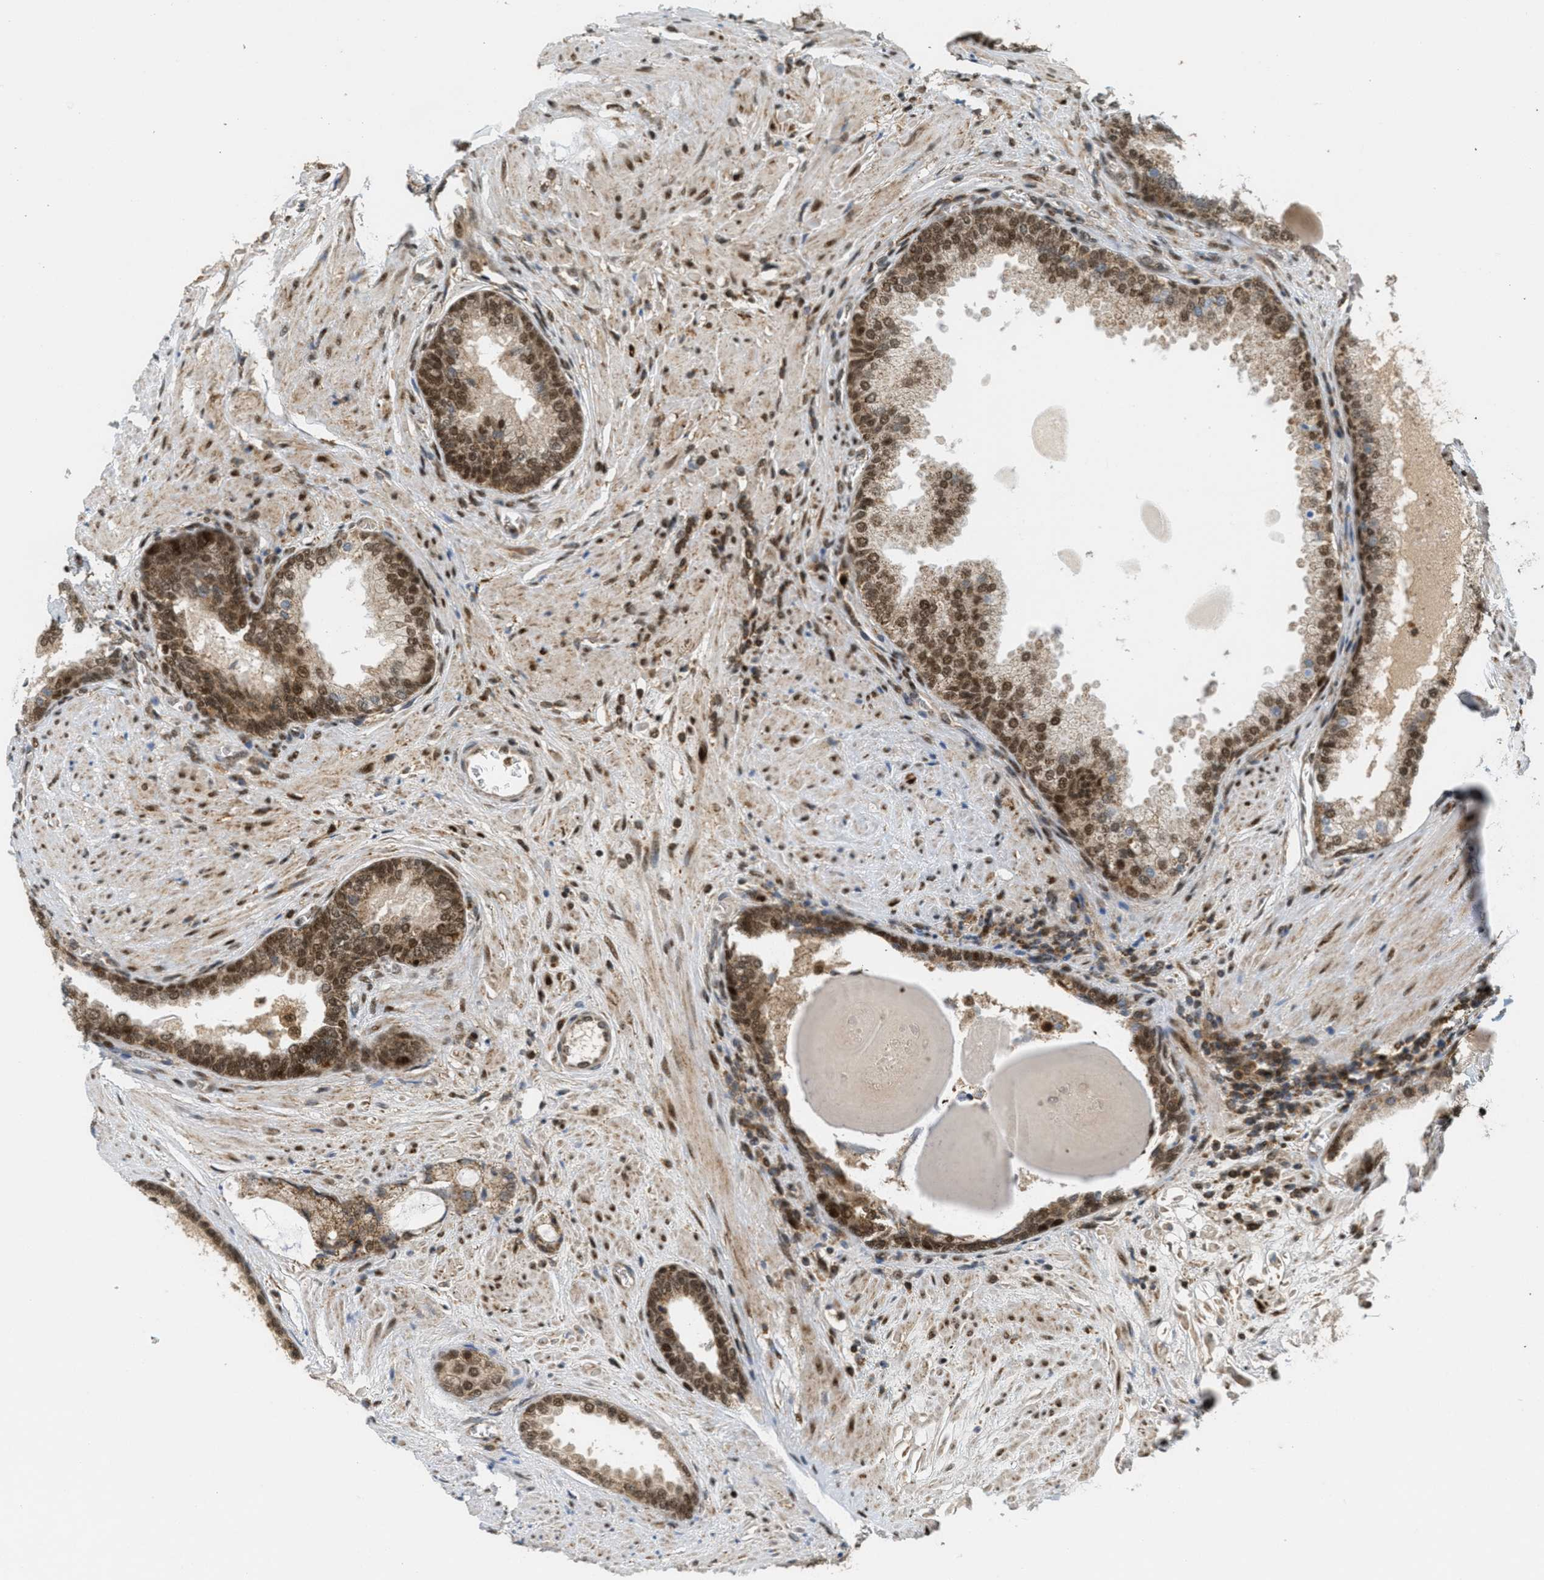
{"staining": {"intensity": "moderate", "quantity": ">75%", "location": "cytoplasmic/membranous,nuclear"}, "tissue": "prostate cancer", "cell_type": "Tumor cells", "image_type": "cancer", "snomed": [{"axis": "morphology", "description": "Adenocarcinoma, High grade"}, {"axis": "topography", "description": "Prostate"}], "caption": "IHC histopathology image of neoplastic tissue: human prostate cancer stained using immunohistochemistry (IHC) shows medium levels of moderate protein expression localized specifically in the cytoplasmic/membranous and nuclear of tumor cells, appearing as a cytoplasmic/membranous and nuclear brown color.", "gene": "TLK1", "patient": {"sex": "male", "age": 65}}